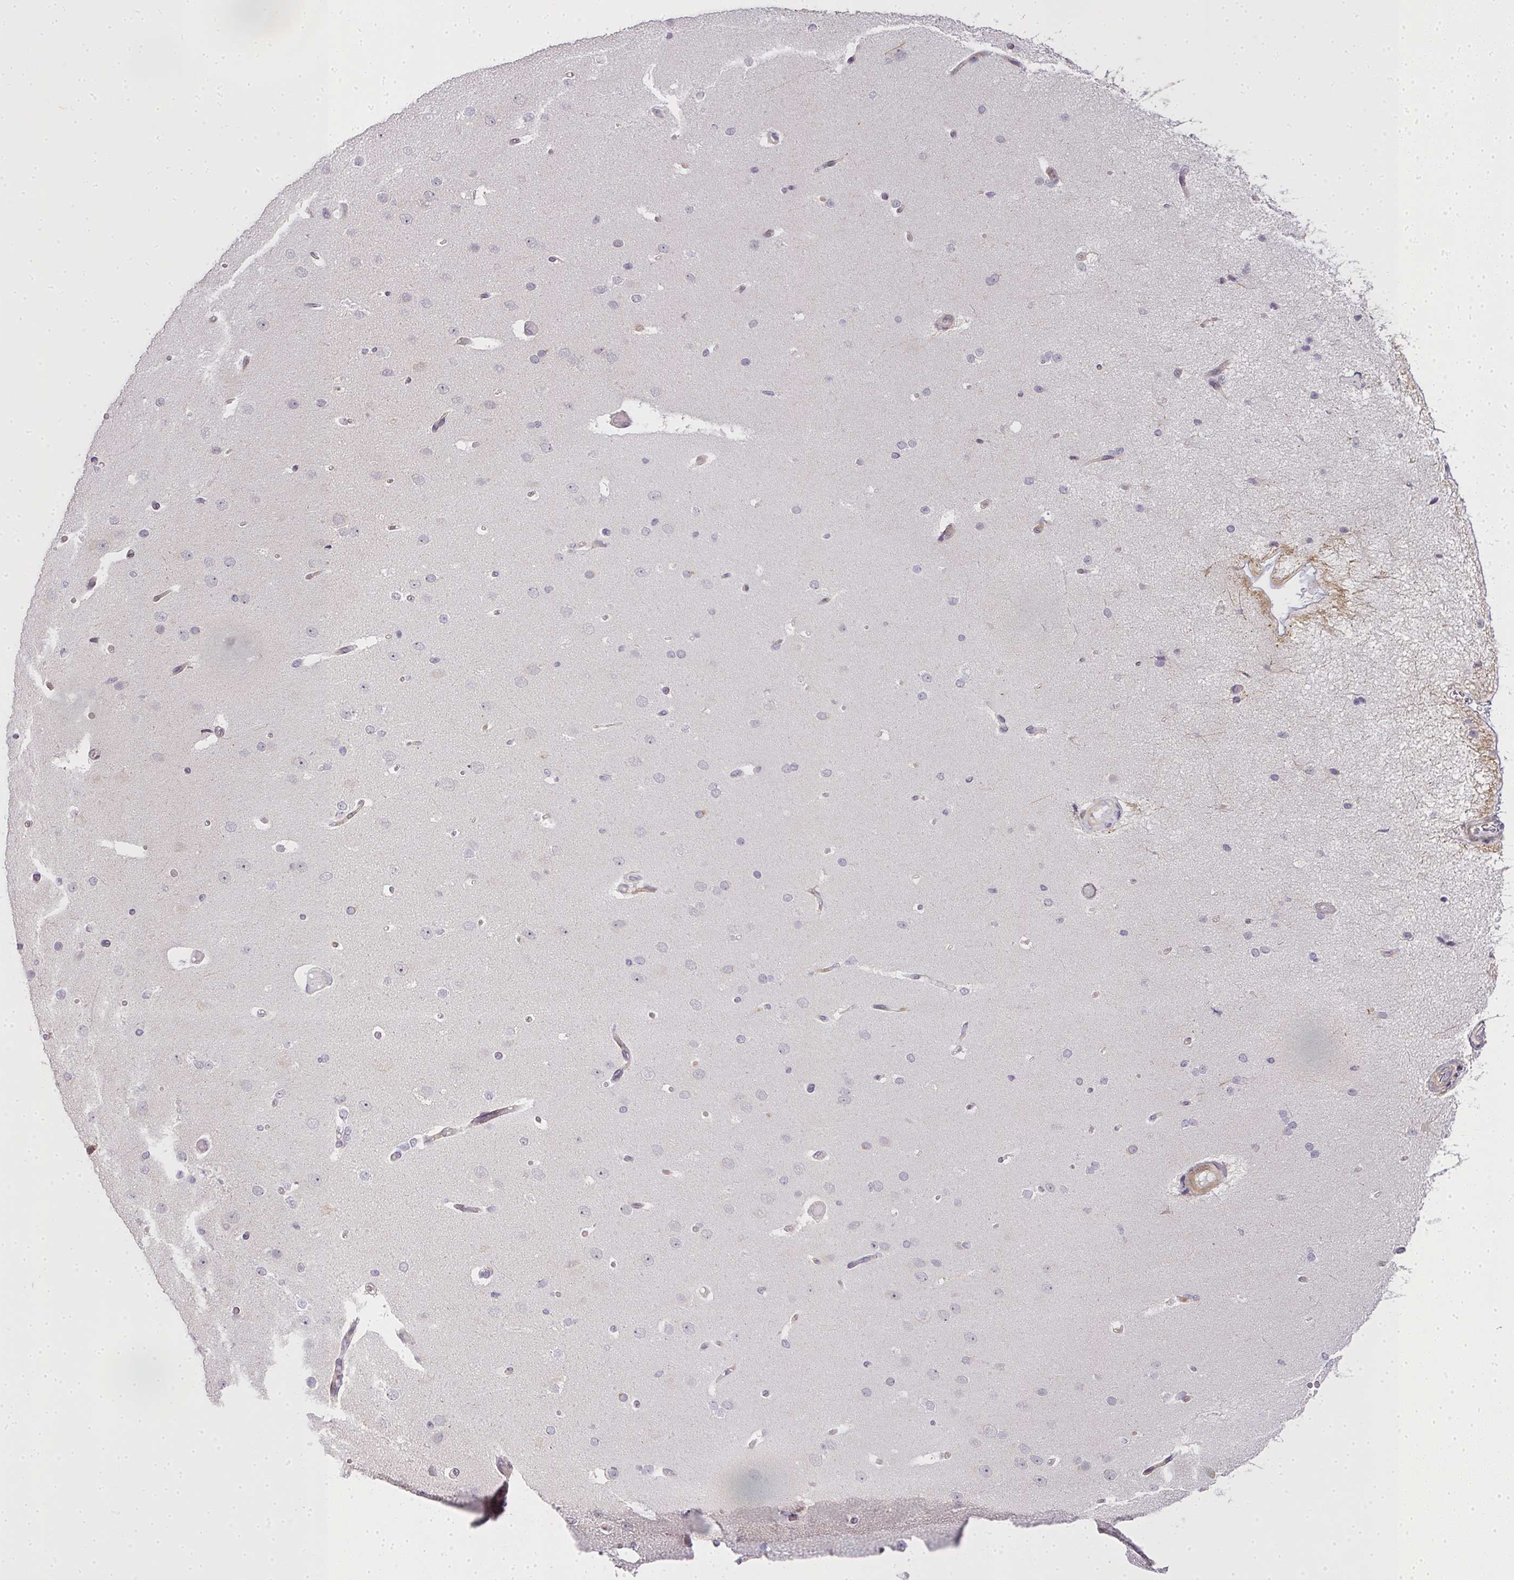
{"staining": {"intensity": "negative", "quantity": "none", "location": "none"}, "tissue": "cerebral cortex", "cell_type": "Endothelial cells", "image_type": "normal", "snomed": [{"axis": "morphology", "description": "Normal tissue, NOS"}, {"axis": "morphology", "description": "Inflammation, NOS"}, {"axis": "topography", "description": "Cerebral cortex"}], "caption": "The IHC micrograph has no significant positivity in endothelial cells of cerebral cortex. The staining was performed using DAB (3,3'-diaminobenzidine) to visualize the protein expression in brown, while the nuclei were stained in blue with hematoxylin (Magnification: 20x).", "gene": "MED19", "patient": {"sex": "male", "age": 6}}